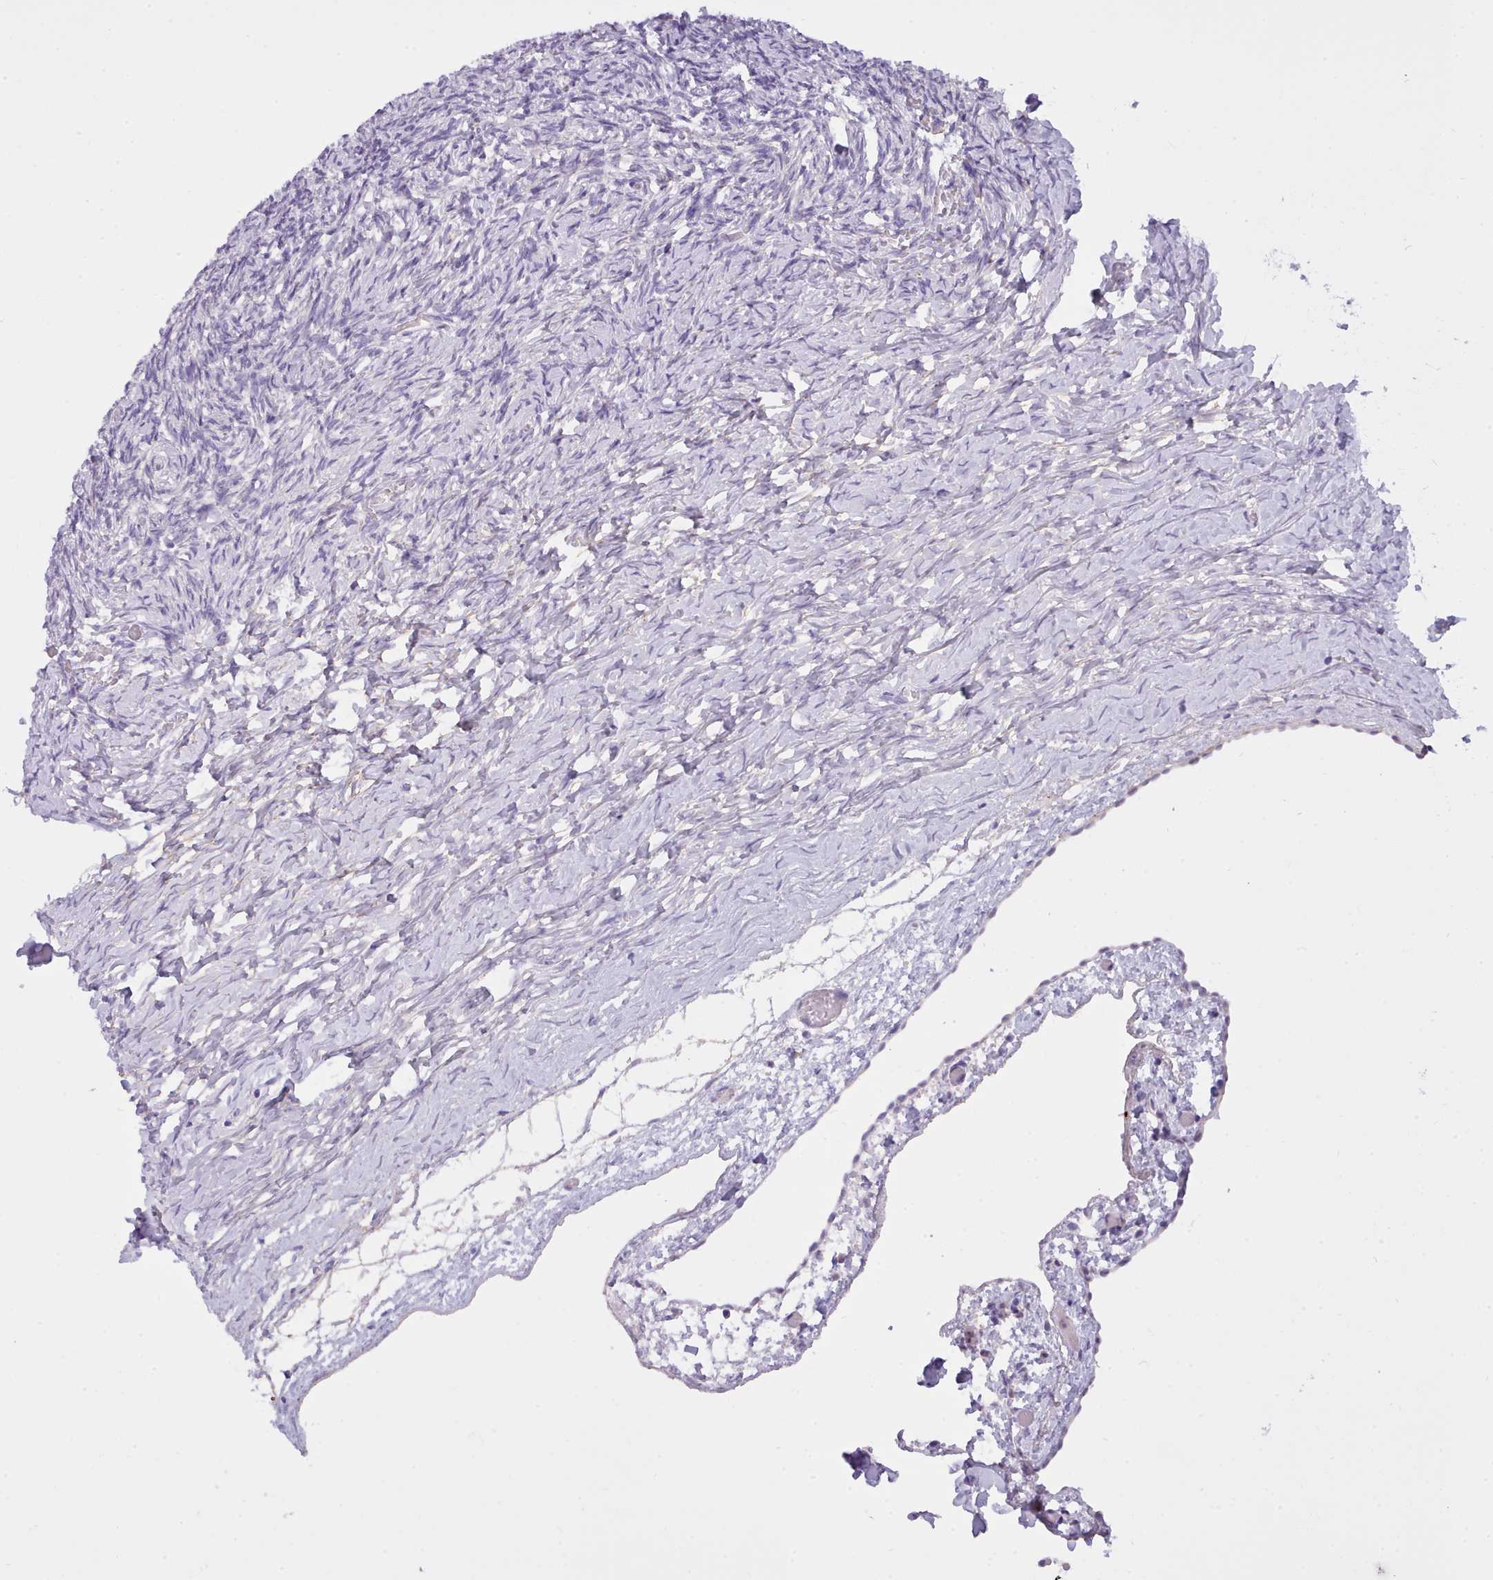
{"staining": {"intensity": "negative", "quantity": "none", "location": "none"}, "tissue": "ovary", "cell_type": "Ovarian stroma cells", "image_type": "normal", "snomed": [{"axis": "morphology", "description": "Normal tissue, NOS"}, {"axis": "topography", "description": "Ovary"}], "caption": "Immunohistochemistry of unremarkable ovary reveals no staining in ovarian stroma cells.", "gene": "CYP2A13", "patient": {"sex": "female", "age": 39}}